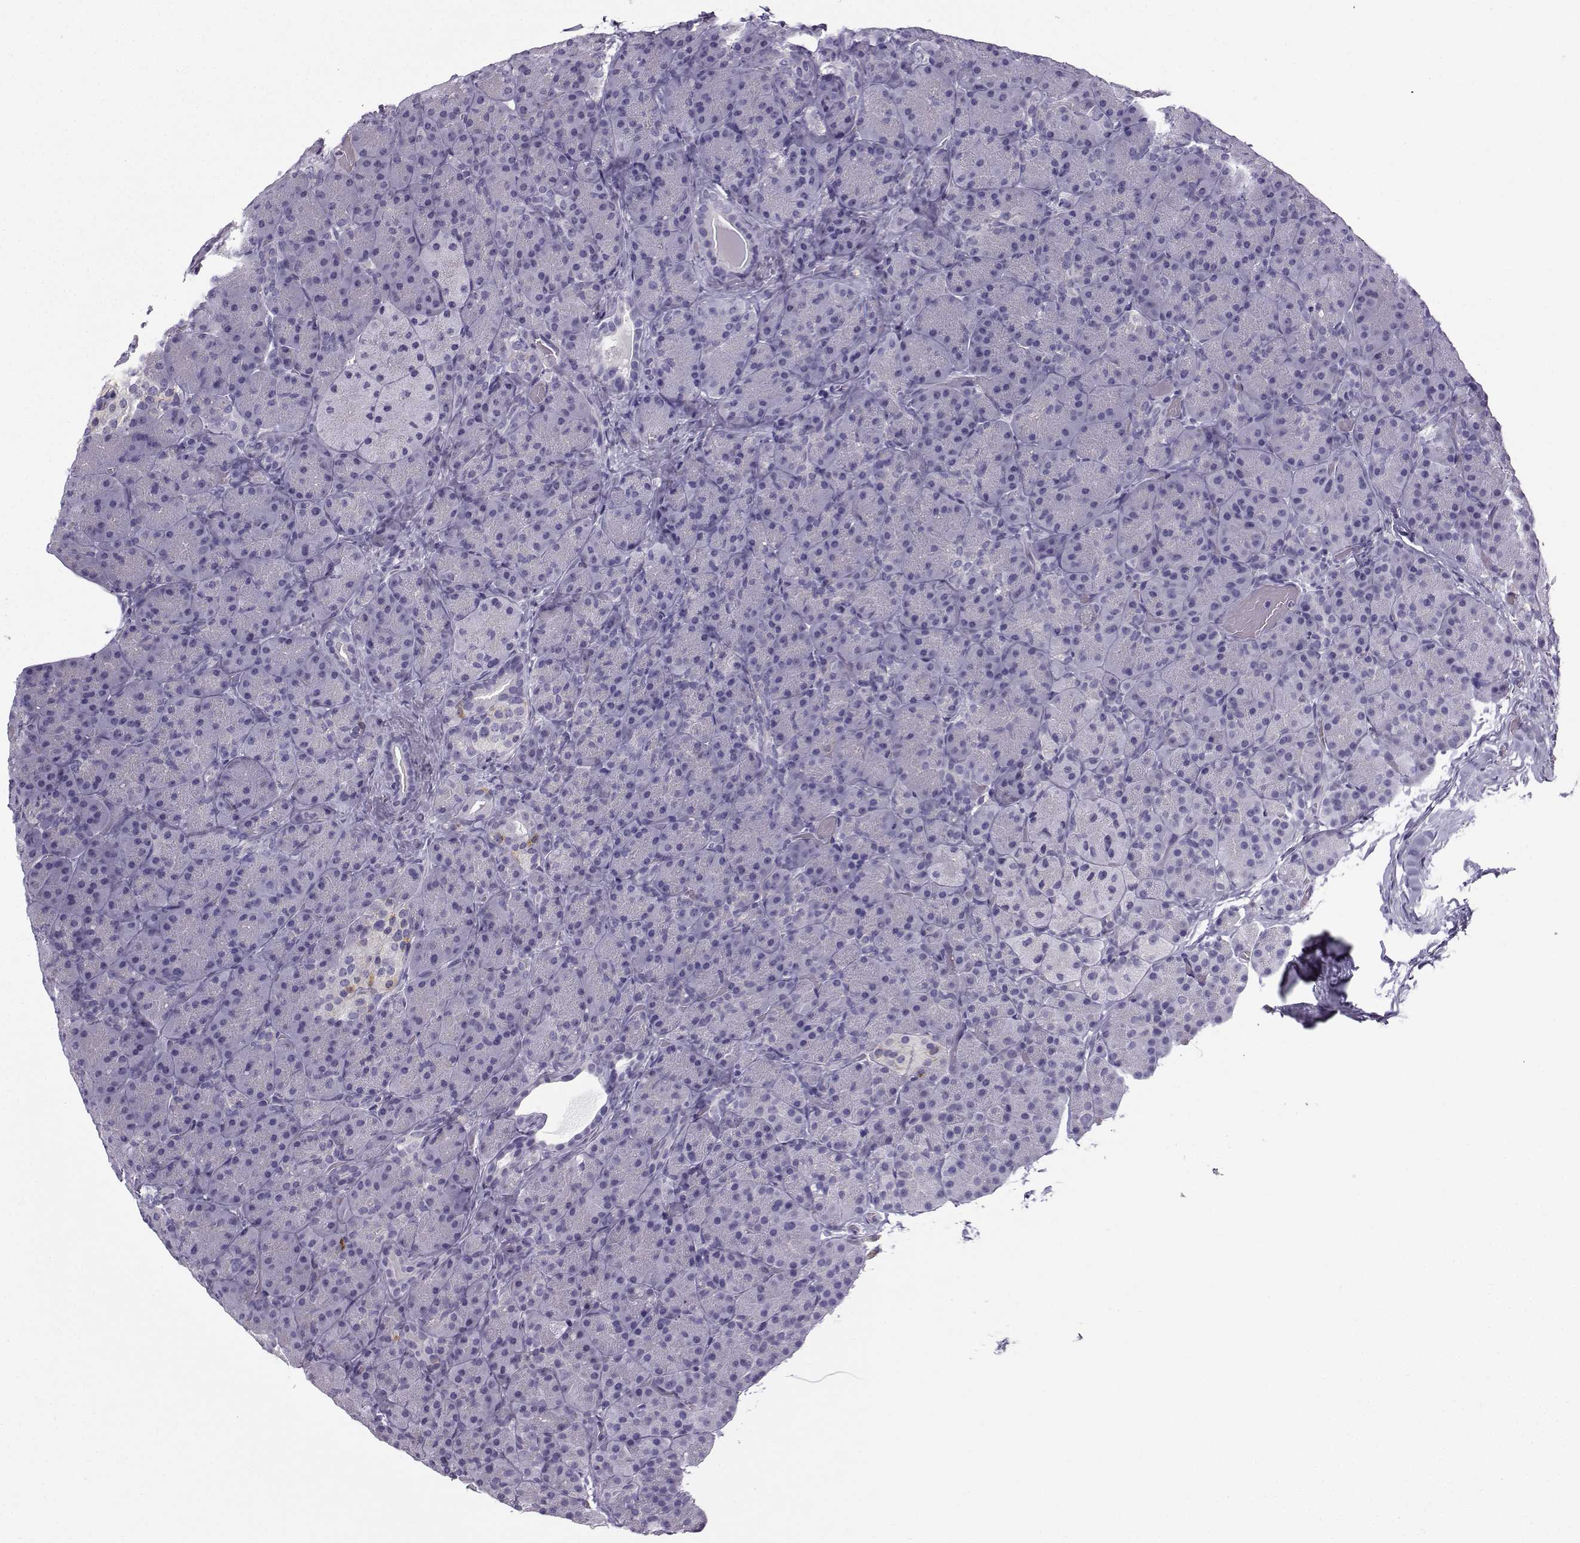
{"staining": {"intensity": "negative", "quantity": "none", "location": "none"}, "tissue": "pancreas", "cell_type": "Exocrine glandular cells", "image_type": "normal", "snomed": [{"axis": "morphology", "description": "Normal tissue, NOS"}, {"axis": "topography", "description": "Pancreas"}], "caption": "Human pancreas stained for a protein using immunohistochemistry (IHC) displays no staining in exocrine glandular cells.", "gene": "ZBTB8B", "patient": {"sex": "male", "age": 57}}